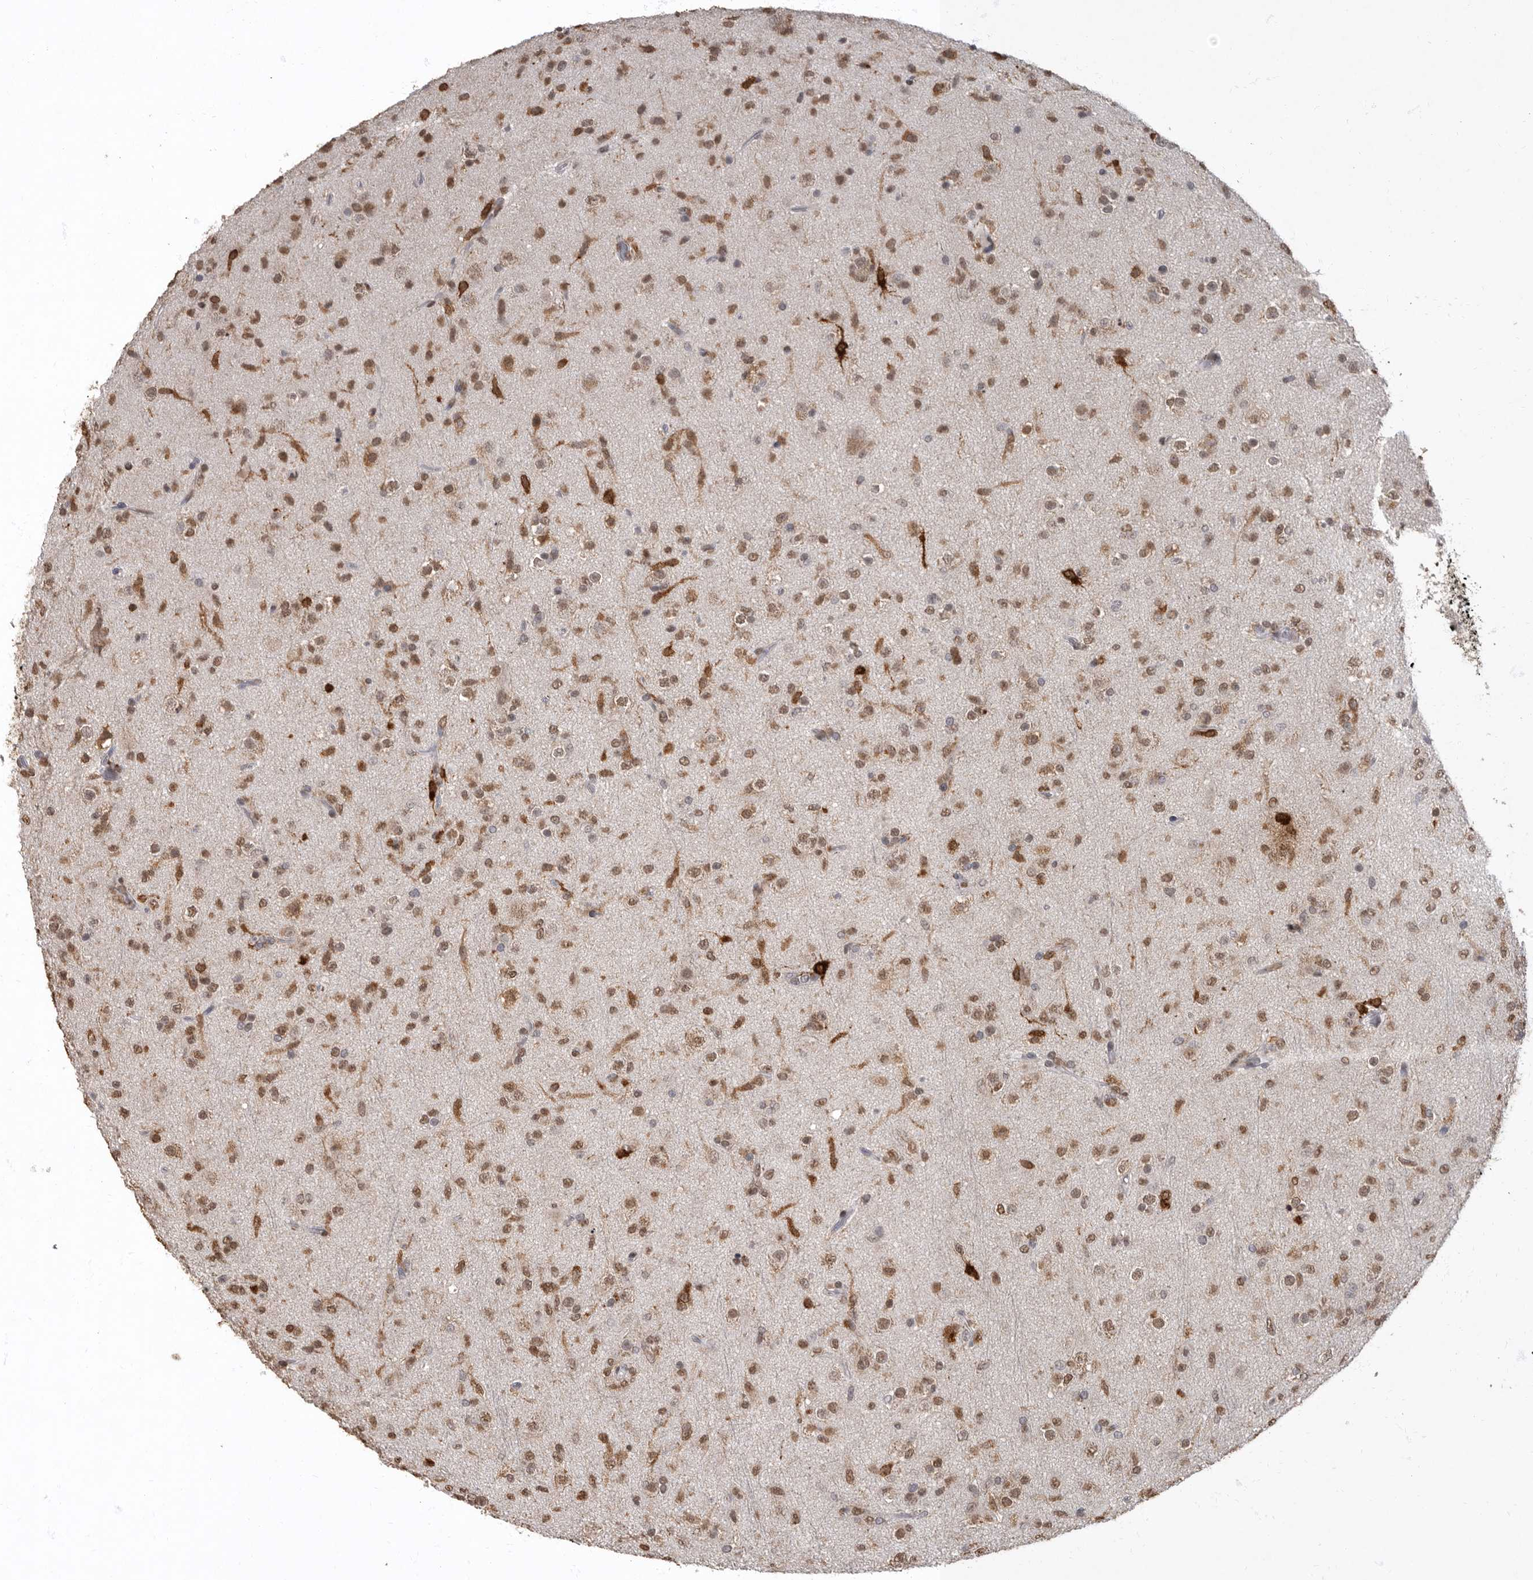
{"staining": {"intensity": "moderate", "quantity": ">75%", "location": "nuclear"}, "tissue": "glioma", "cell_type": "Tumor cells", "image_type": "cancer", "snomed": [{"axis": "morphology", "description": "Glioma, malignant, Low grade"}, {"axis": "topography", "description": "Brain"}], "caption": "Immunohistochemical staining of glioma displays medium levels of moderate nuclear protein positivity in about >75% of tumor cells.", "gene": "NBL1", "patient": {"sex": "male", "age": 65}}